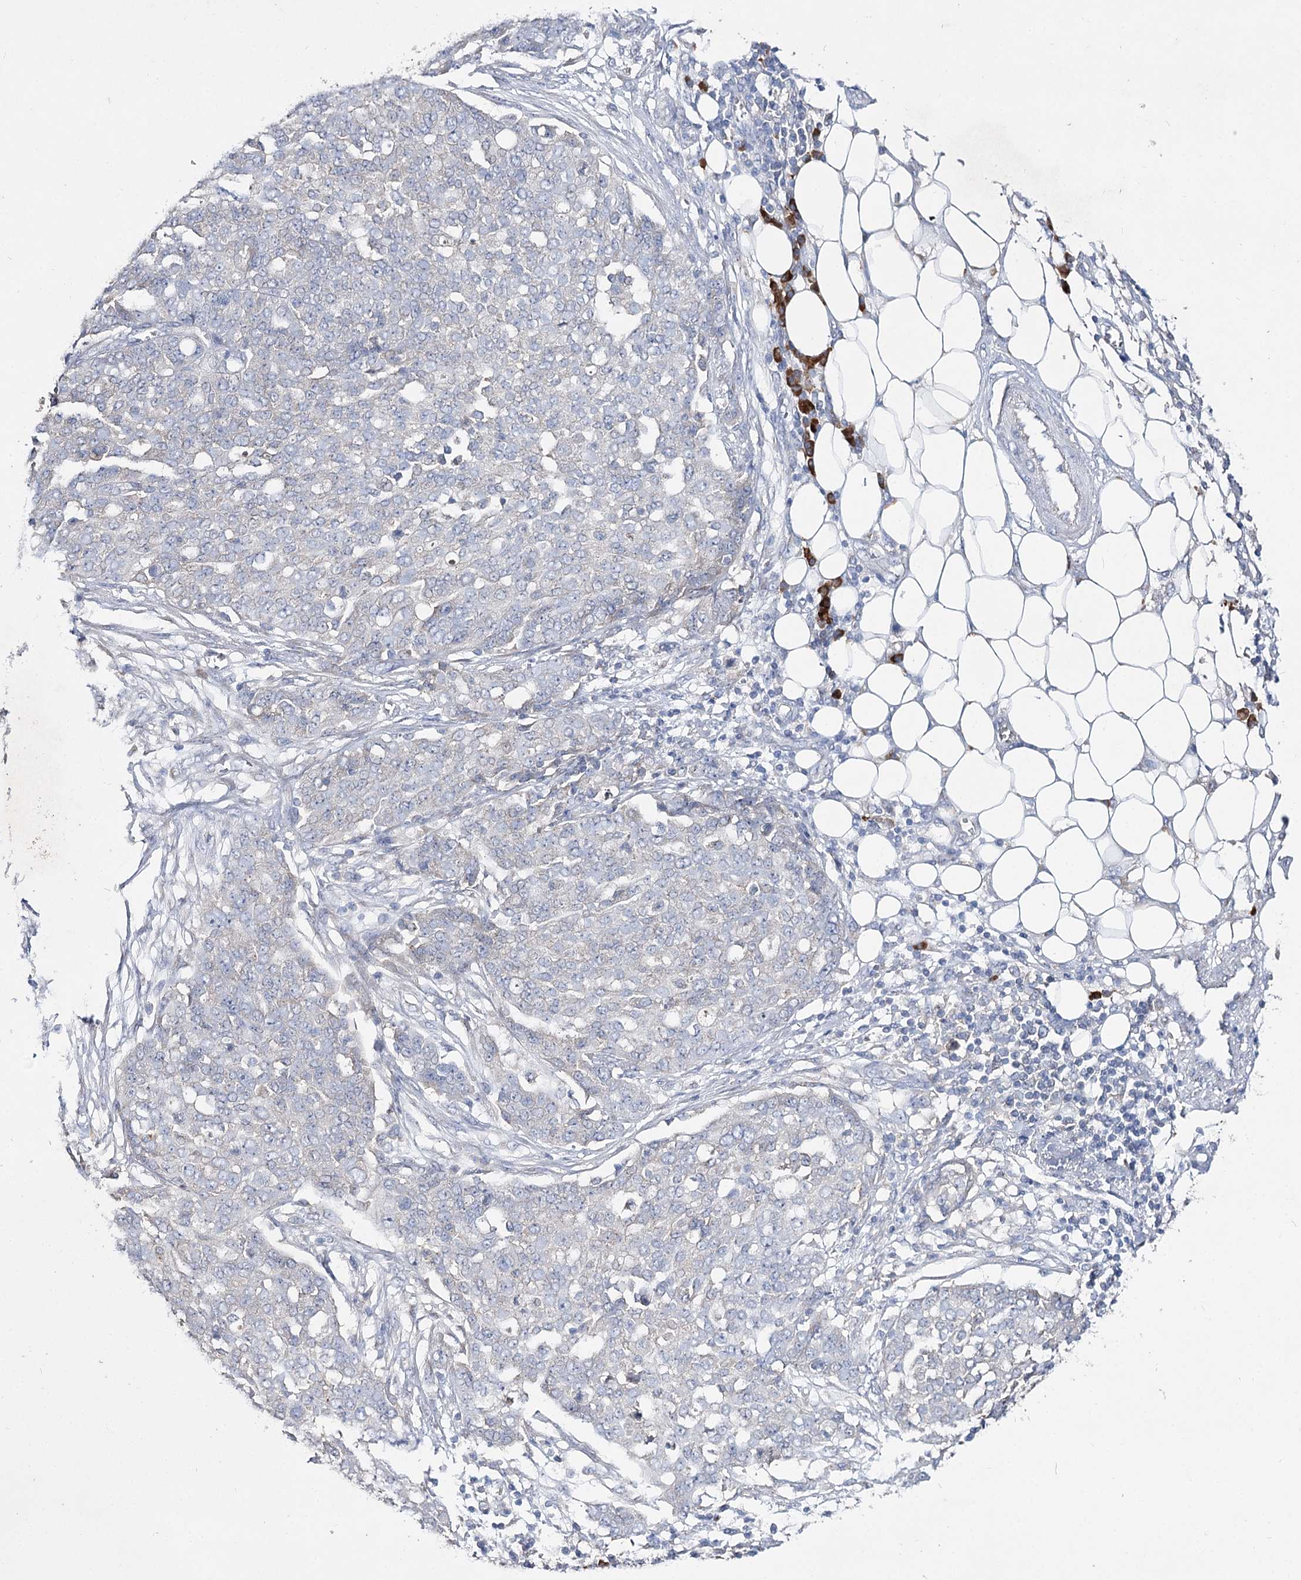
{"staining": {"intensity": "negative", "quantity": "none", "location": "none"}, "tissue": "ovarian cancer", "cell_type": "Tumor cells", "image_type": "cancer", "snomed": [{"axis": "morphology", "description": "Cystadenocarcinoma, serous, NOS"}, {"axis": "topography", "description": "Soft tissue"}, {"axis": "topography", "description": "Ovary"}], "caption": "Immunohistochemistry of ovarian serous cystadenocarcinoma shows no staining in tumor cells. (Brightfield microscopy of DAB (3,3'-diaminobenzidine) immunohistochemistry (IHC) at high magnification).", "gene": "IL1RAP", "patient": {"sex": "female", "age": 57}}